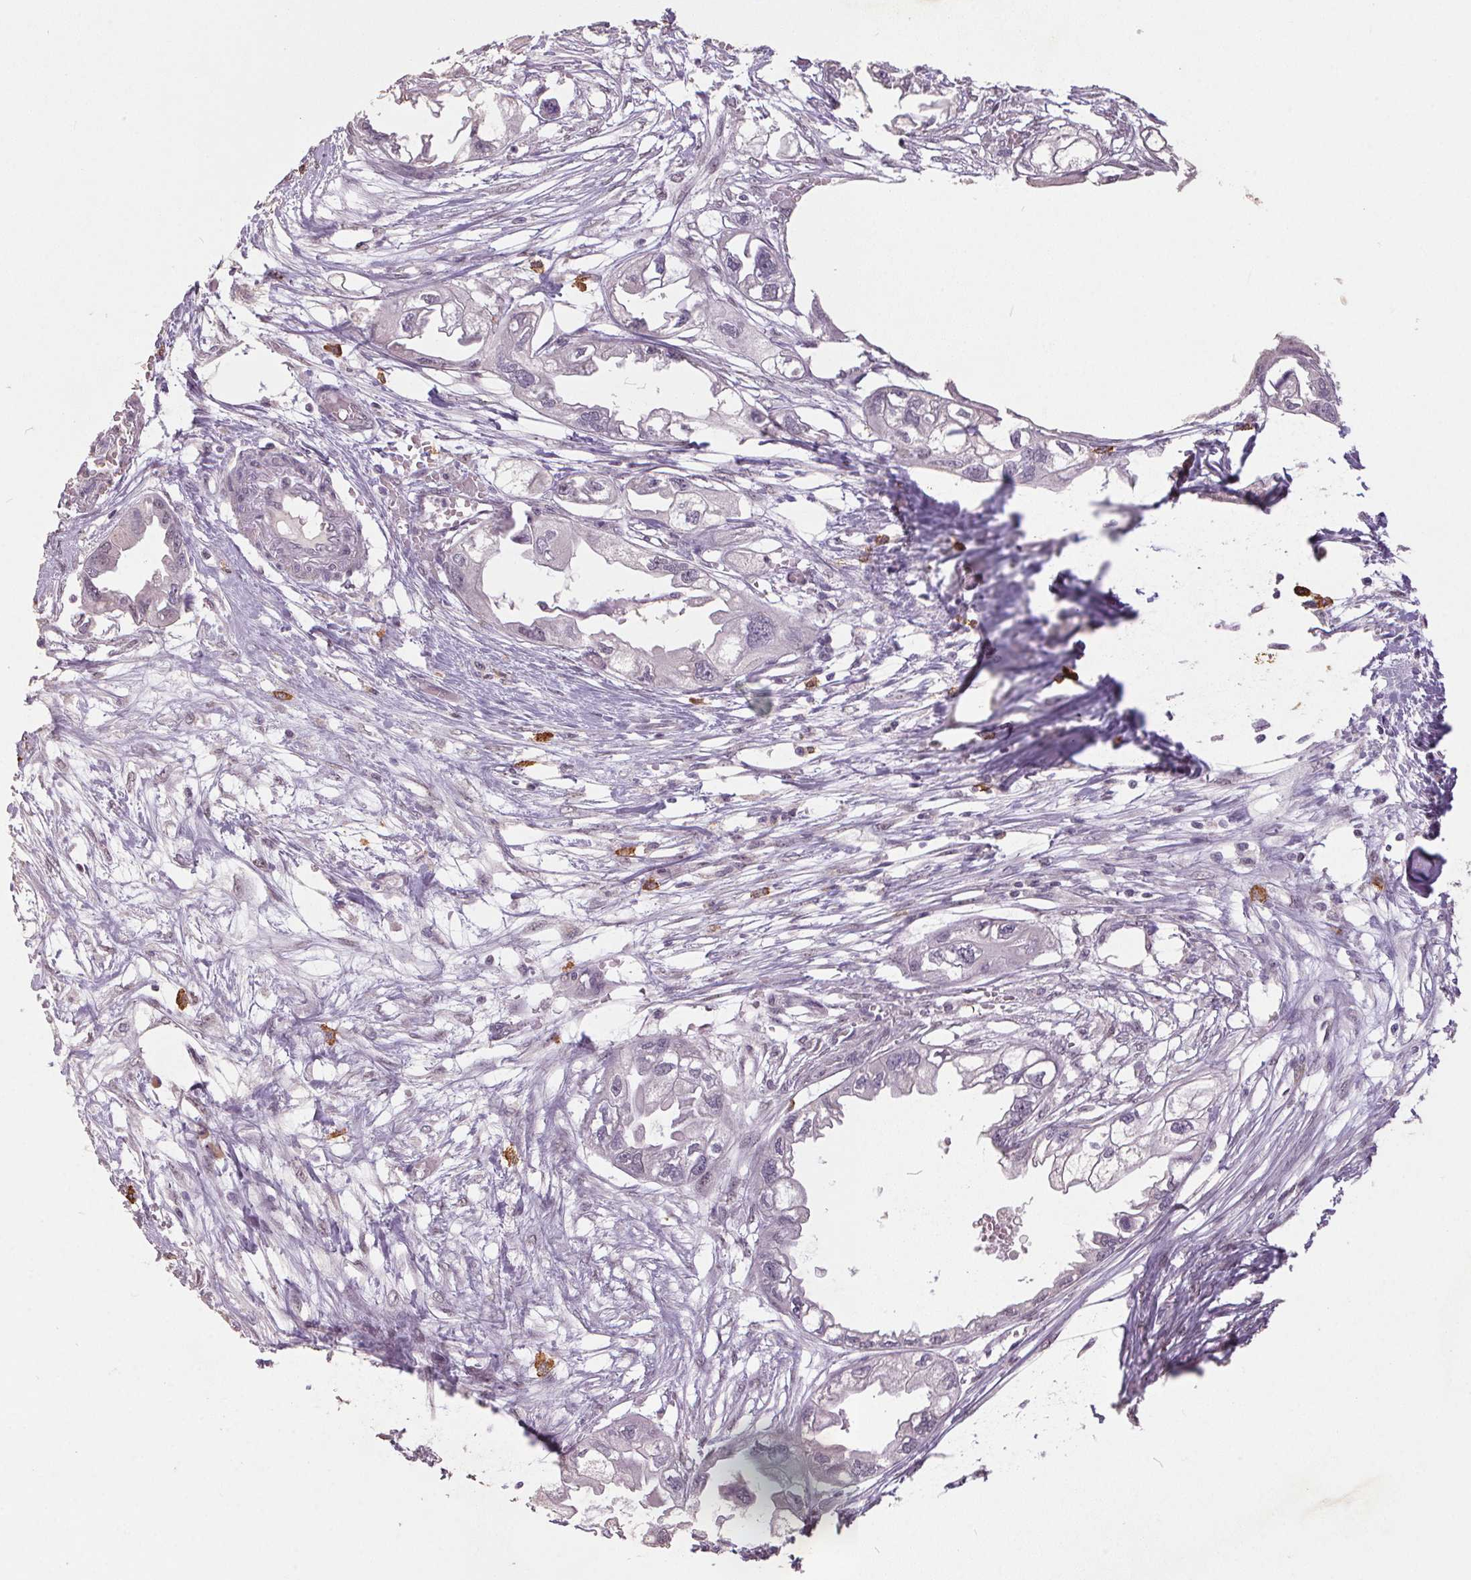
{"staining": {"intensity": "negative", "quantity": "none", "location": "none"}, "tissue": "endometrial cancer", "cell_type": "Tumor cells", "image_type": "cancer", "snomed": [{"axis": "morphology", "description": "Adenocarcinoma, NOS"}, {"axis": "morphology", "description": "Adenocarcinoma, metastatic, NOS"}, {"axis": "topography", "description": "Adipose tissue"}, {"axis": "topography", "description": "Endometrium"}], "caption": "IHC micrograph of endometrial cancer (metastatic adenocarcinoma) stained for a protein (brown), which reveals no expression in tumor cells.", "gene": "ZBTB4", "patient": {"sex": "female", "age": 67}}